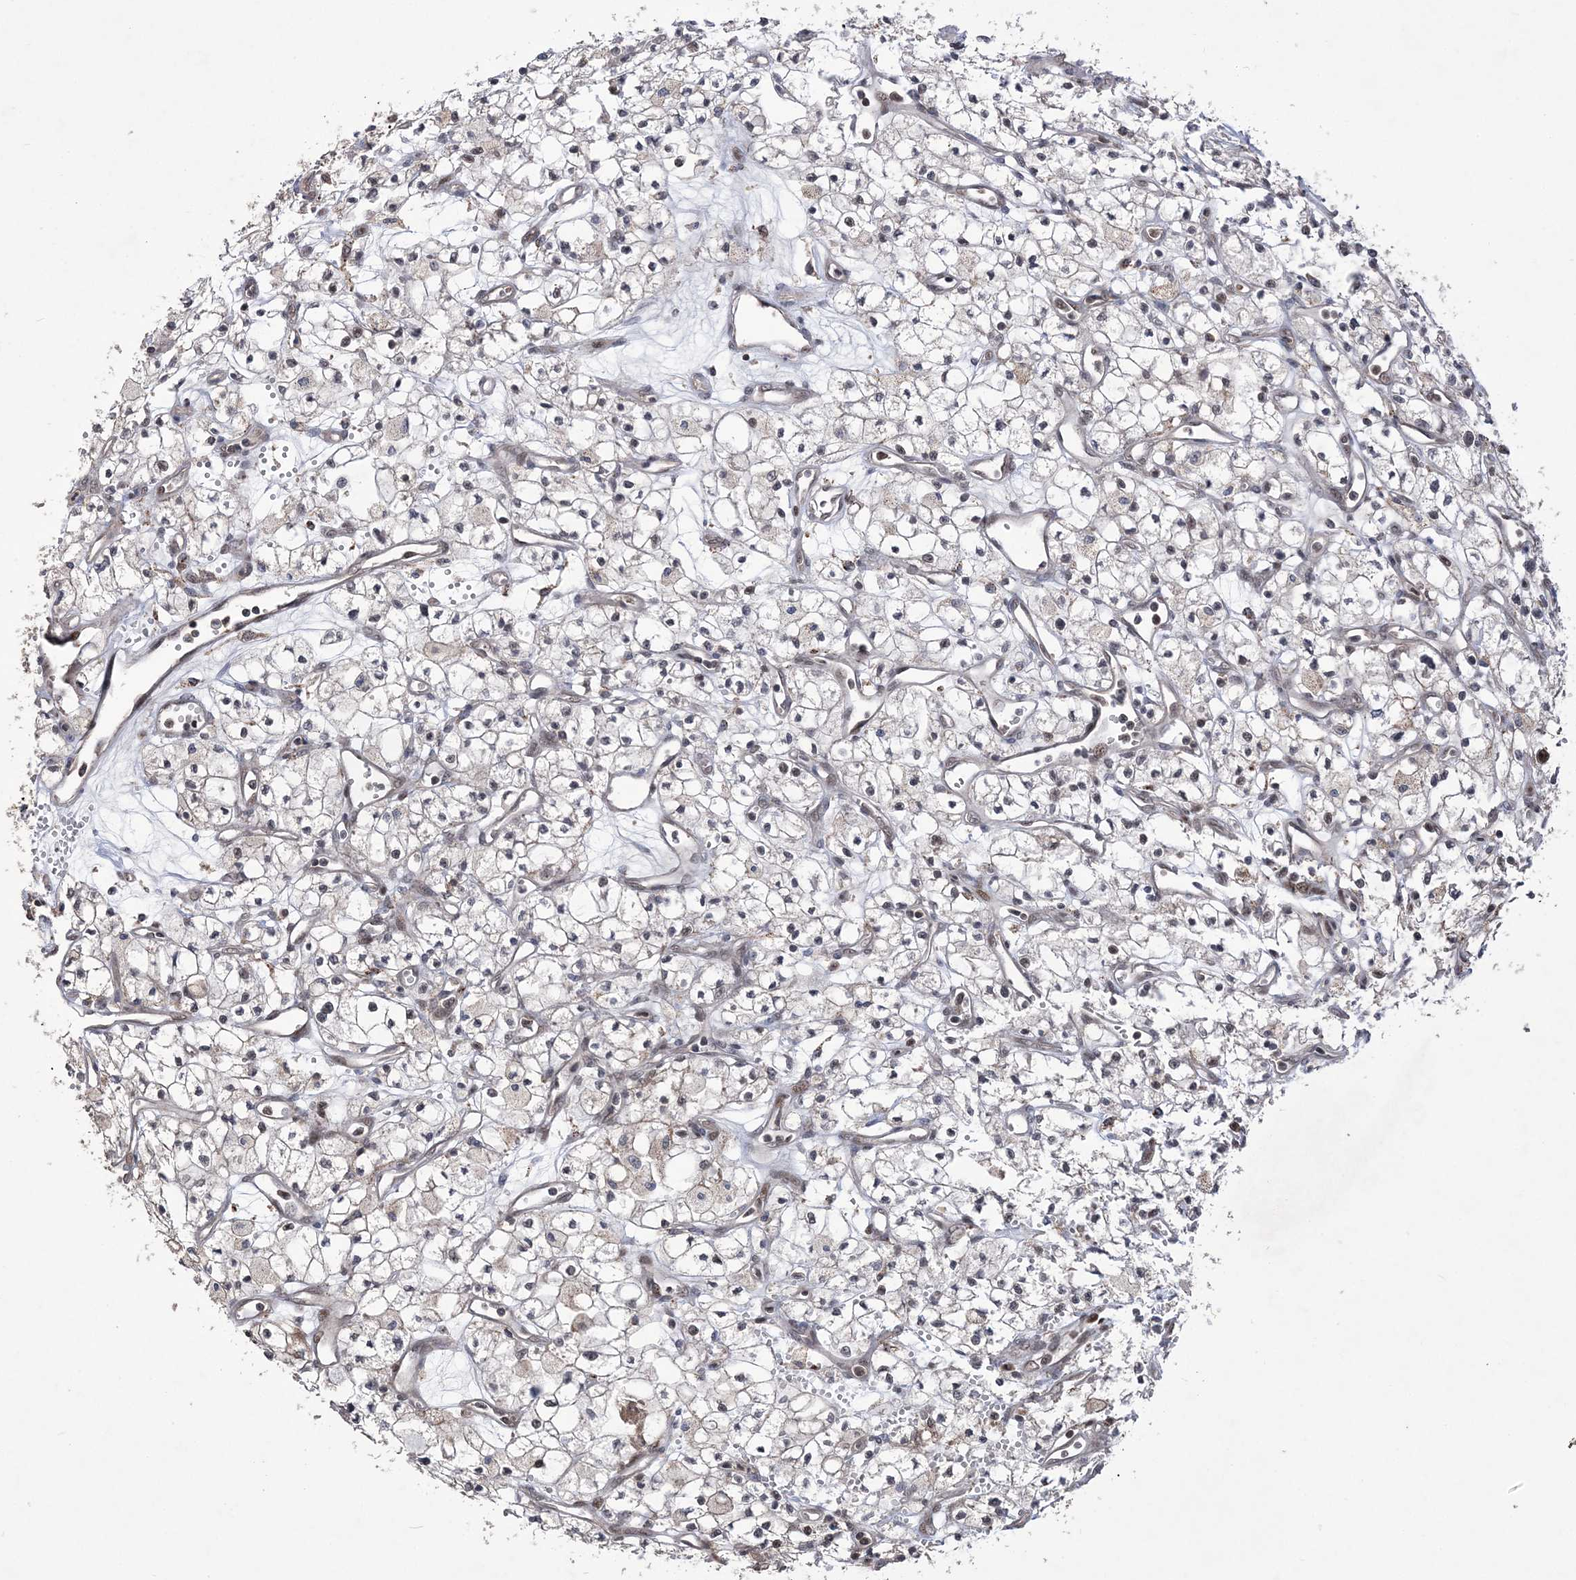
{"staining": {"intensity": "weak", "quantity": "<25%", "location": "nuclear"}, "tissue": "renal cancer", "cell_type": "Tumor cells", "image_type": "cancer", "snomed": [{"axis": "morphology", "description": "Adenocarcinoma, NOS"}, {"axis": "topography", "description": "Kidney"}], "caption": "Image shows no protein expression in tumor cells of renal cancer (adenocarcinoma) tissue.", "gene": "BOD1L1", "patient": {"sex": "male", "age": 59}}